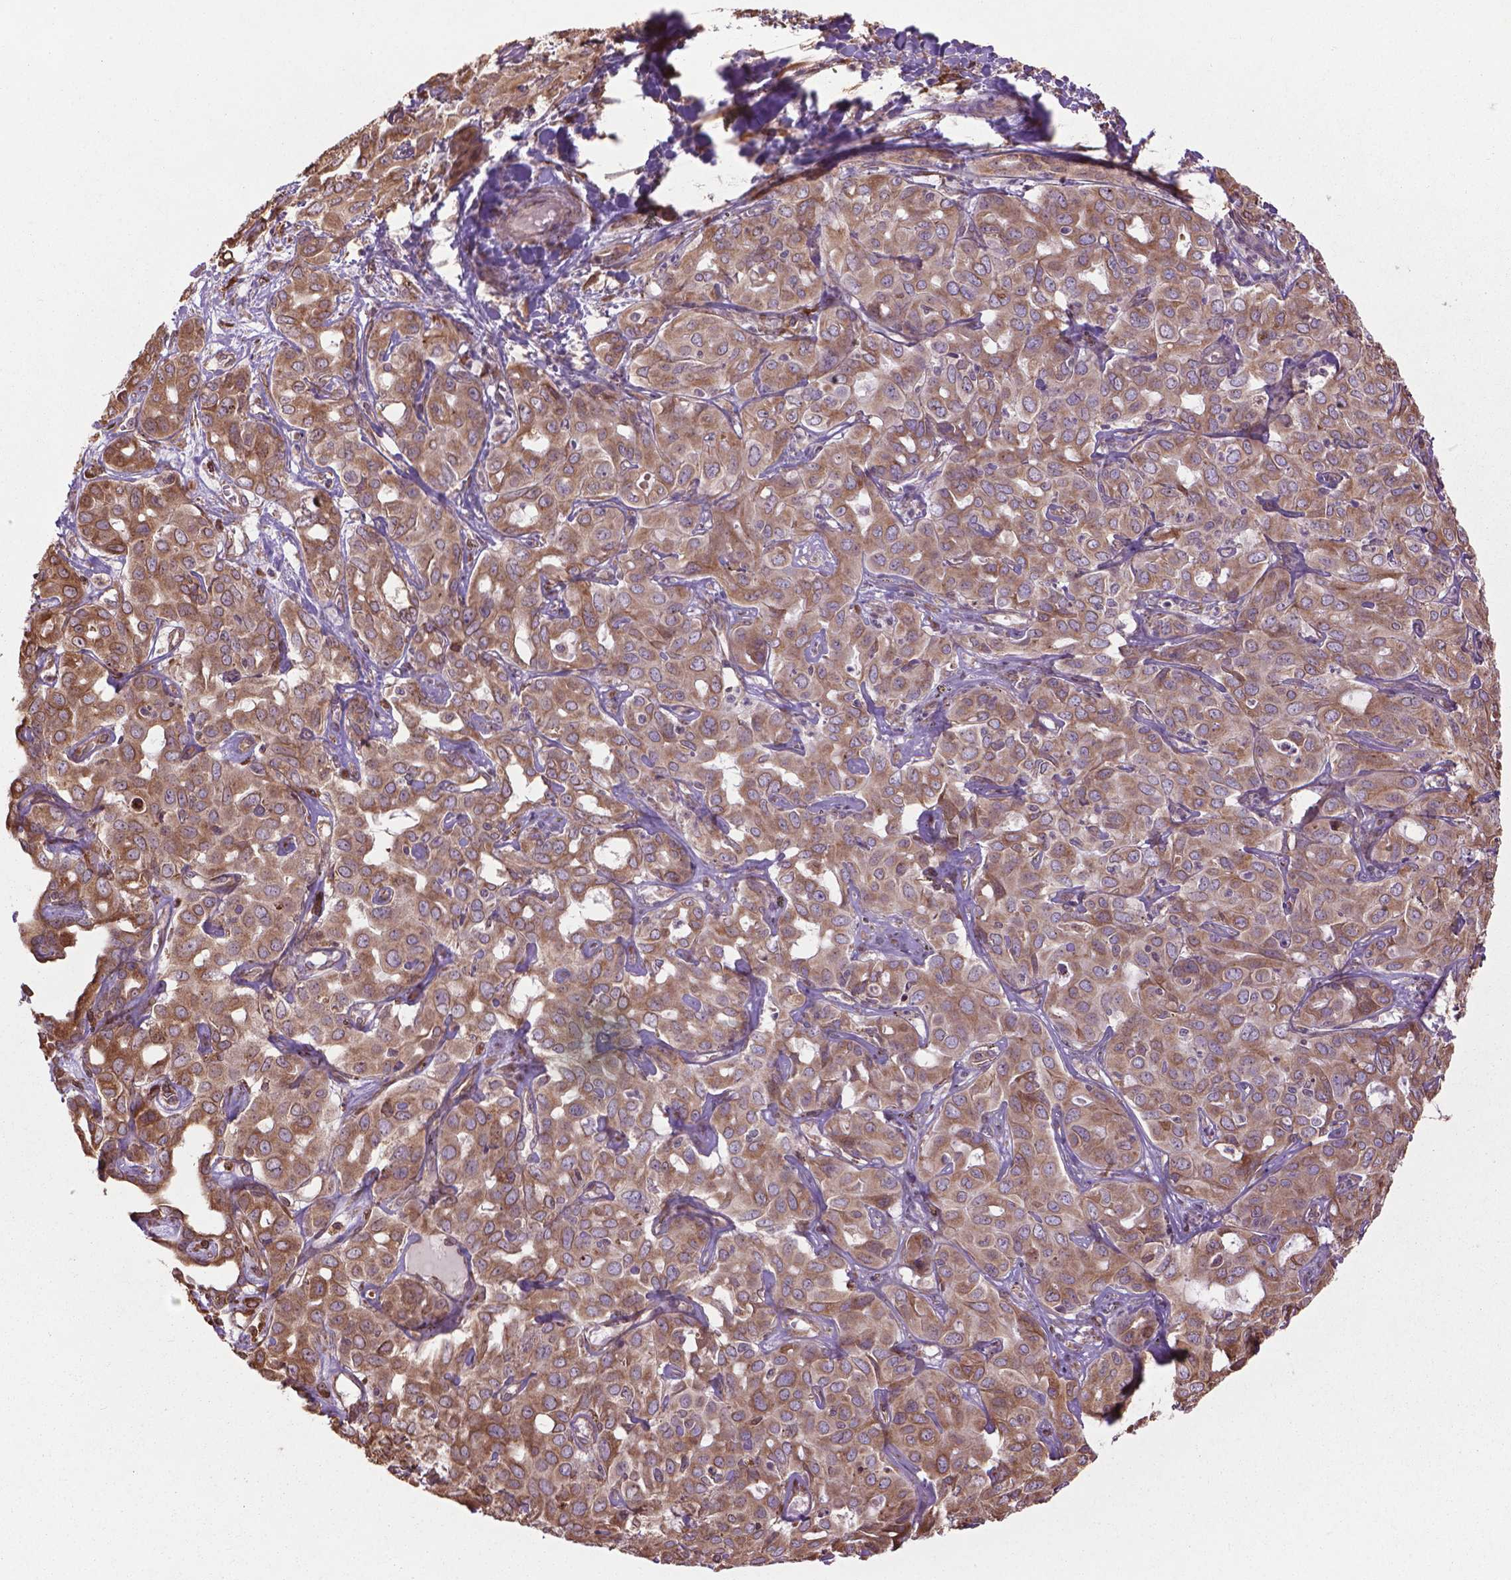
{"staining": {"intensity": "moderate", "quantity": ">75%", "location": "cytoplasmic/membranous"}, "tissue": "liver cancer", "cell_type": "Tumor cells", "image_type": "cancer", "snomed": [{"axis": "morphology", "description": "Cholangiocarcinoma"}, {"axis": "topography", "description": "Liver"}], "caption": "Human liver cholangiocarcinoma stained with a protein marker demonstrates moderate staining in tumor cells.", "gene": "GAS1", "patient": {"sex": "female", "age": 60}}